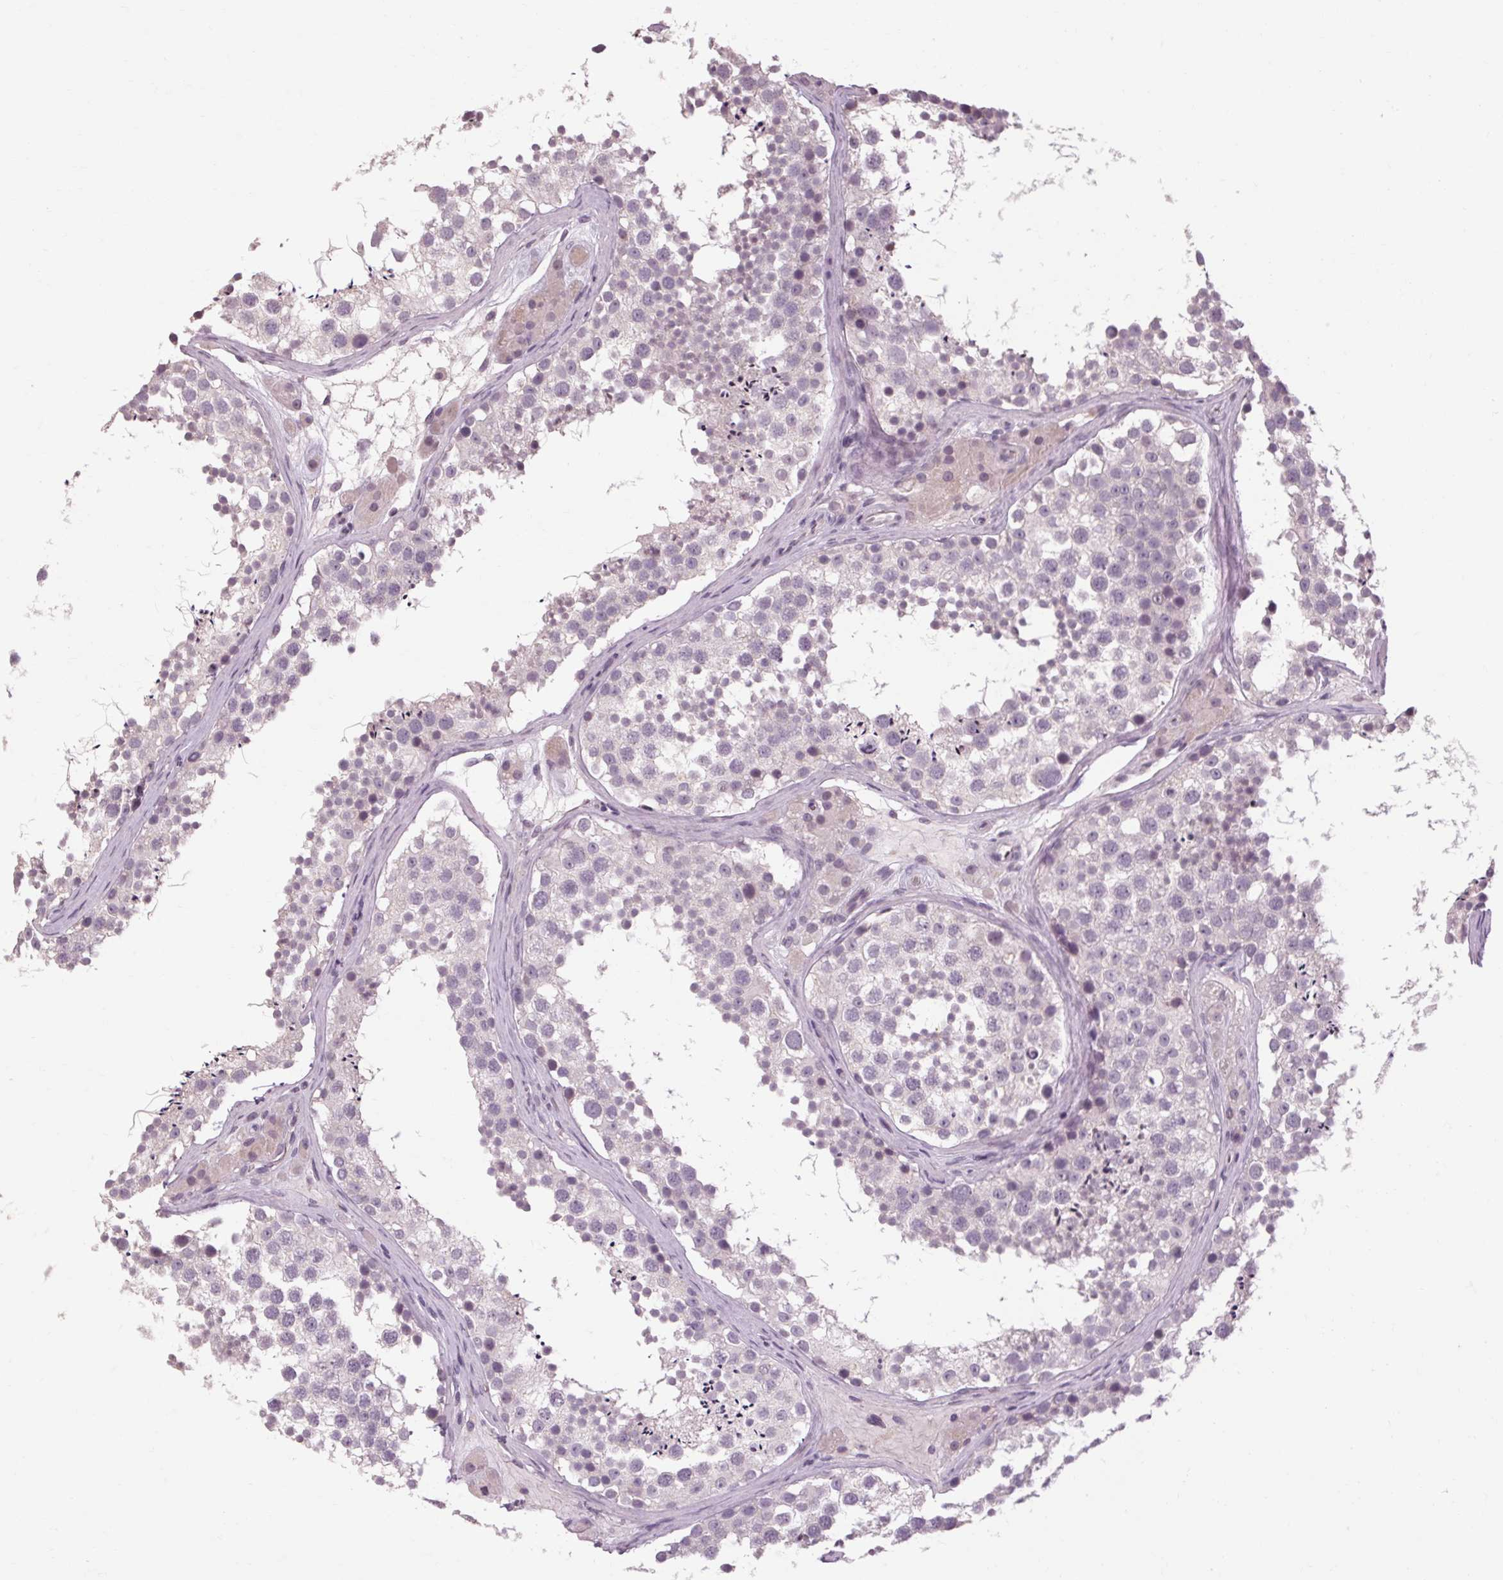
{"staining": {"intensity": "negative", "quantity": "none", "location": "none"}, "tissue": "testis", "cell_type": "Cells in seminiferous ducts", "image_type": "normal", "snomed": [{"axis": "morphology", "description": "Normal tissue, NOS"}, {"axis": "topography", "description": "Testis"}], "caption": "DAB immunohistochemical staining of normal human testis exhibits no significant positivity in cells in seminiferous ducts. (DAB (3,3'-diaminobenzidine) immunohistochemistry with hematoxylin counter stain).", "gene": "POMC", "patient": {"sex": "male", "age": 41}}